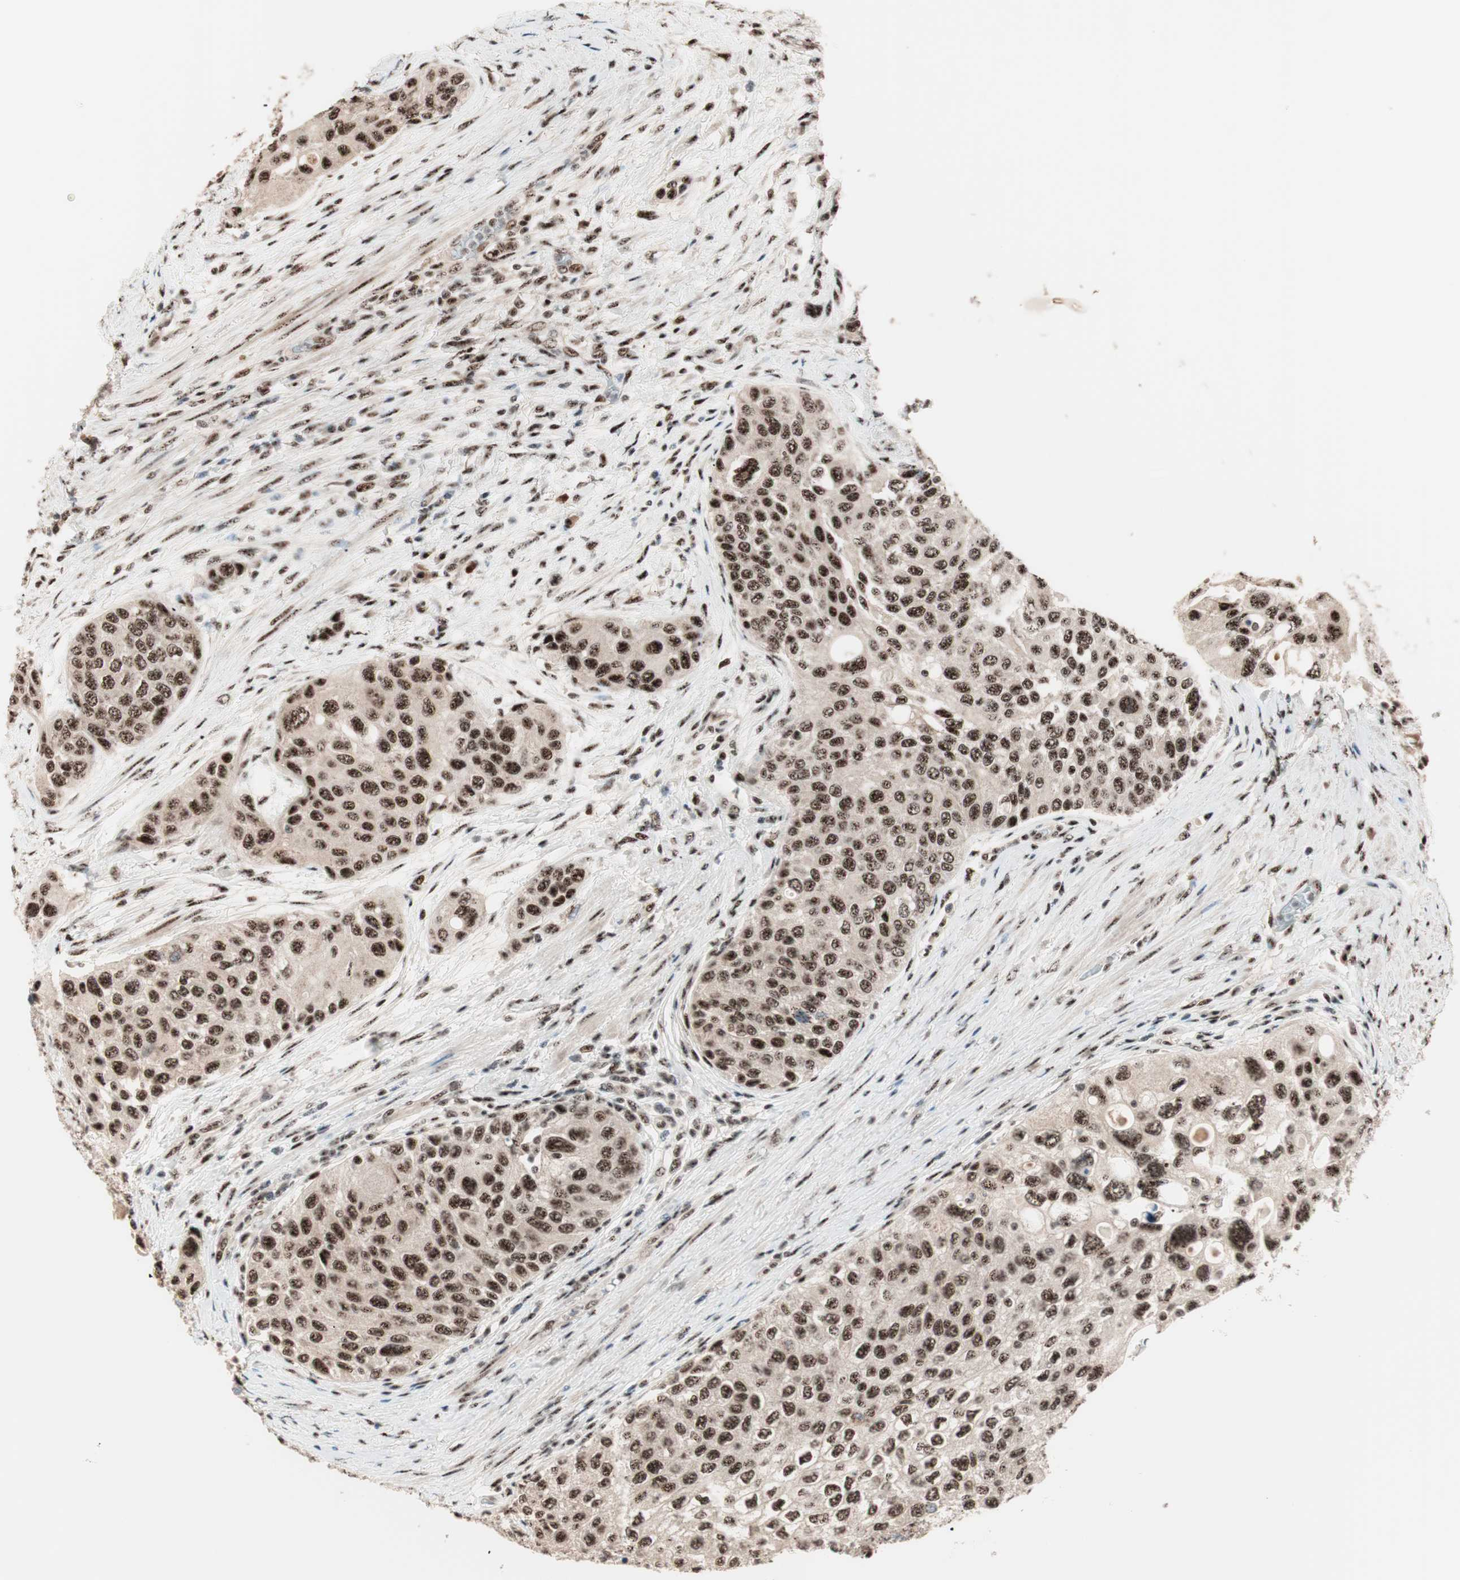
{"staining": {"intensity": "strong", "quantity": ">75%", "location": "nuclear"}, "tissue": "urothelial cancer", "cell_type": "Tumor cells", "image_type": "cancer", "snomed": [{"axis": "morphology", "description": "Urothelial carcinoma, High grade"}, {"axis": "topography", "description": "Urinary bladder"}], "caption": "IHC of urothelial cancer reveals high levels of strong nuclear positivity in approximately >75% of tumor cells. (Brightfield microscopy of DAB IHC at high magnification).", "gene": "NR5A2", "patient": {"sex": "female", "age": 56}}